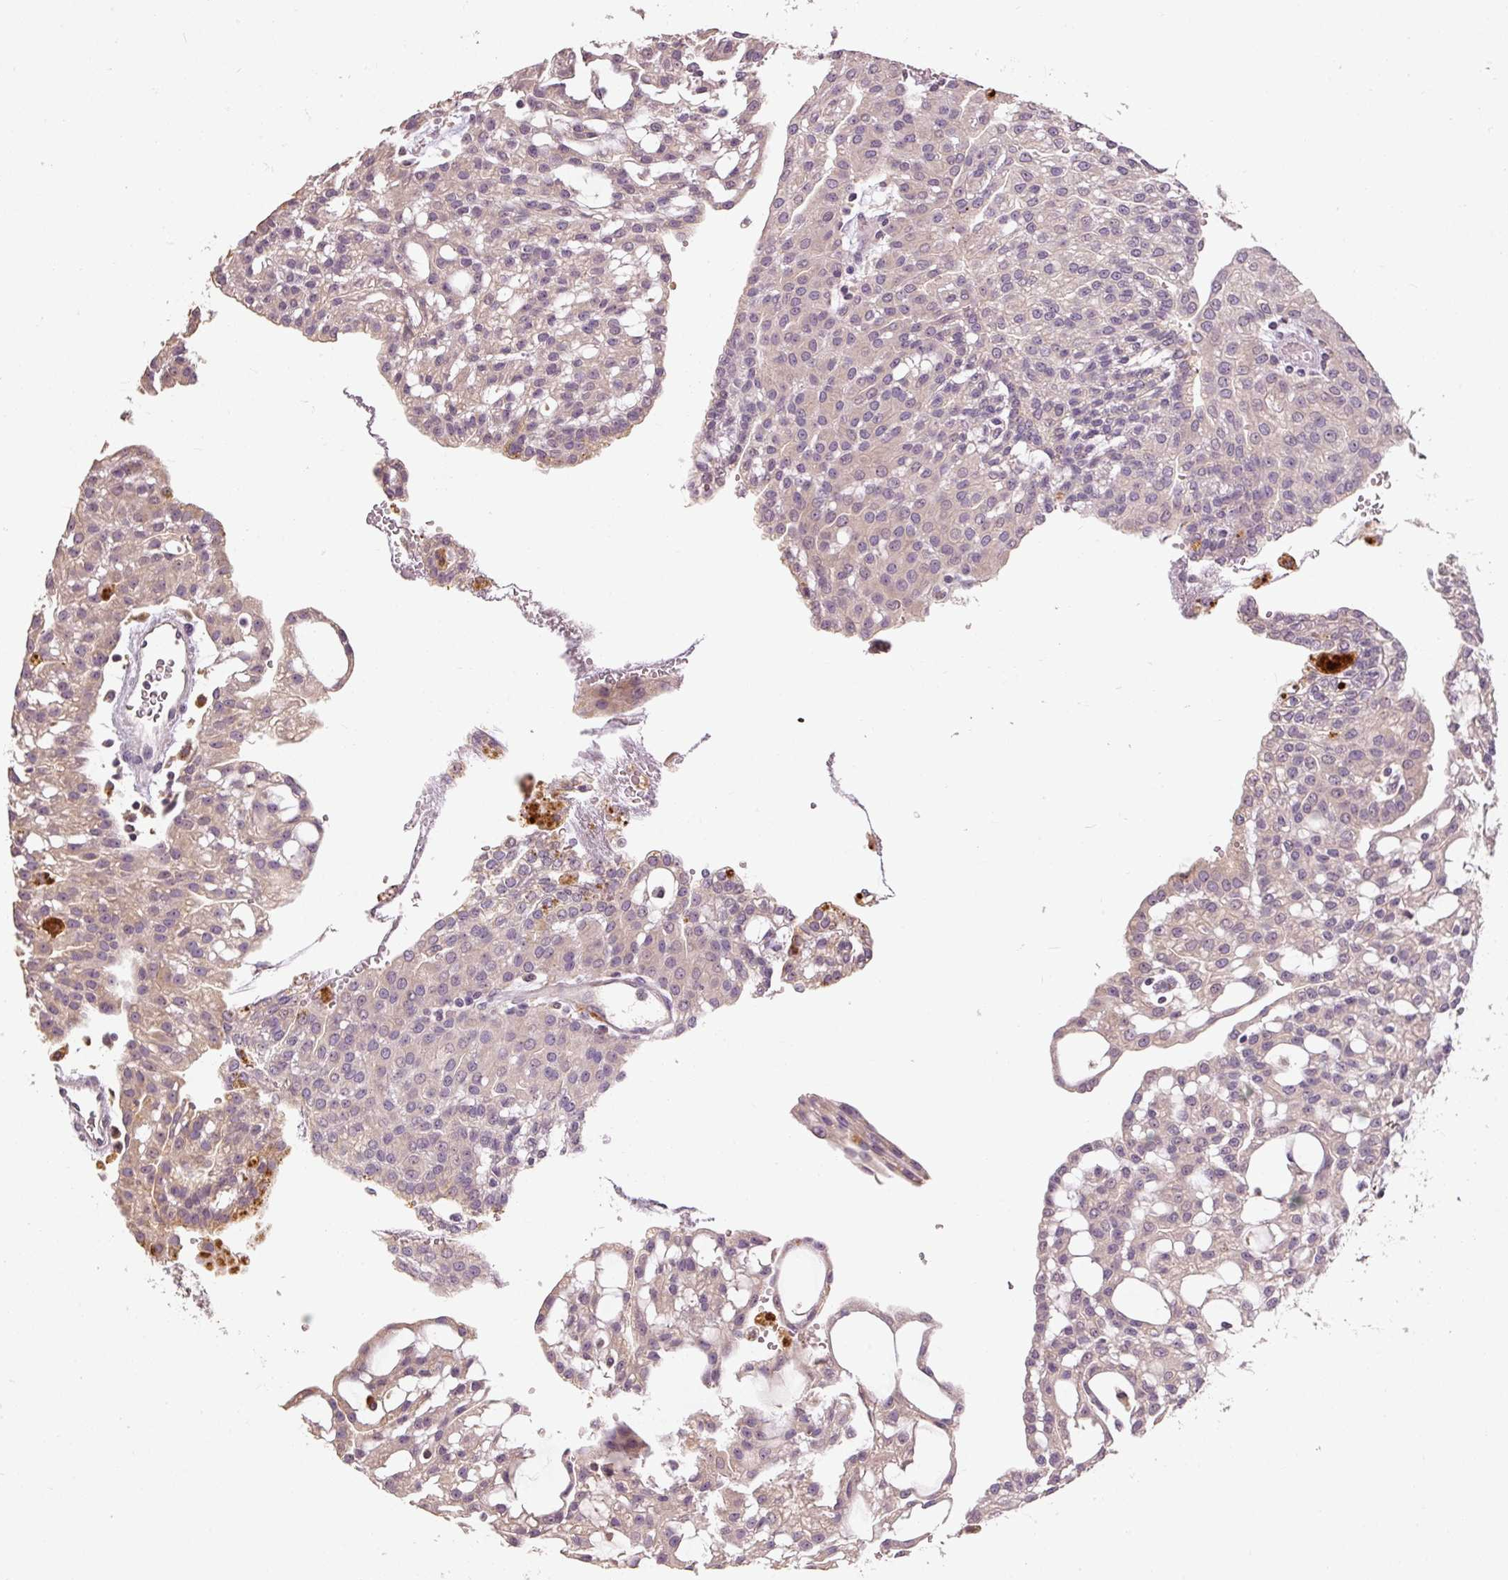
{"staining": {"intensity": "weak", "quantity": "25%-75%", "location": "cytoplasmic/membranous"}, "tissue": "renal cancer", "cell_type": "Tumor cells", "image_type": "cancer", "snomed": [{"axis": "morphology", "description": "Adenocarcinoma, NOS"}, {"axis": "topography", "description": "Kidney"}], "caption": "The image shows staining of renal adenocarcinoma, revealing weak cytoplasmic/membranous protein positivity (brown color) within tumor cells.", "gene": "CFAP65", "patient": {"sex": "male", "age": 63}}